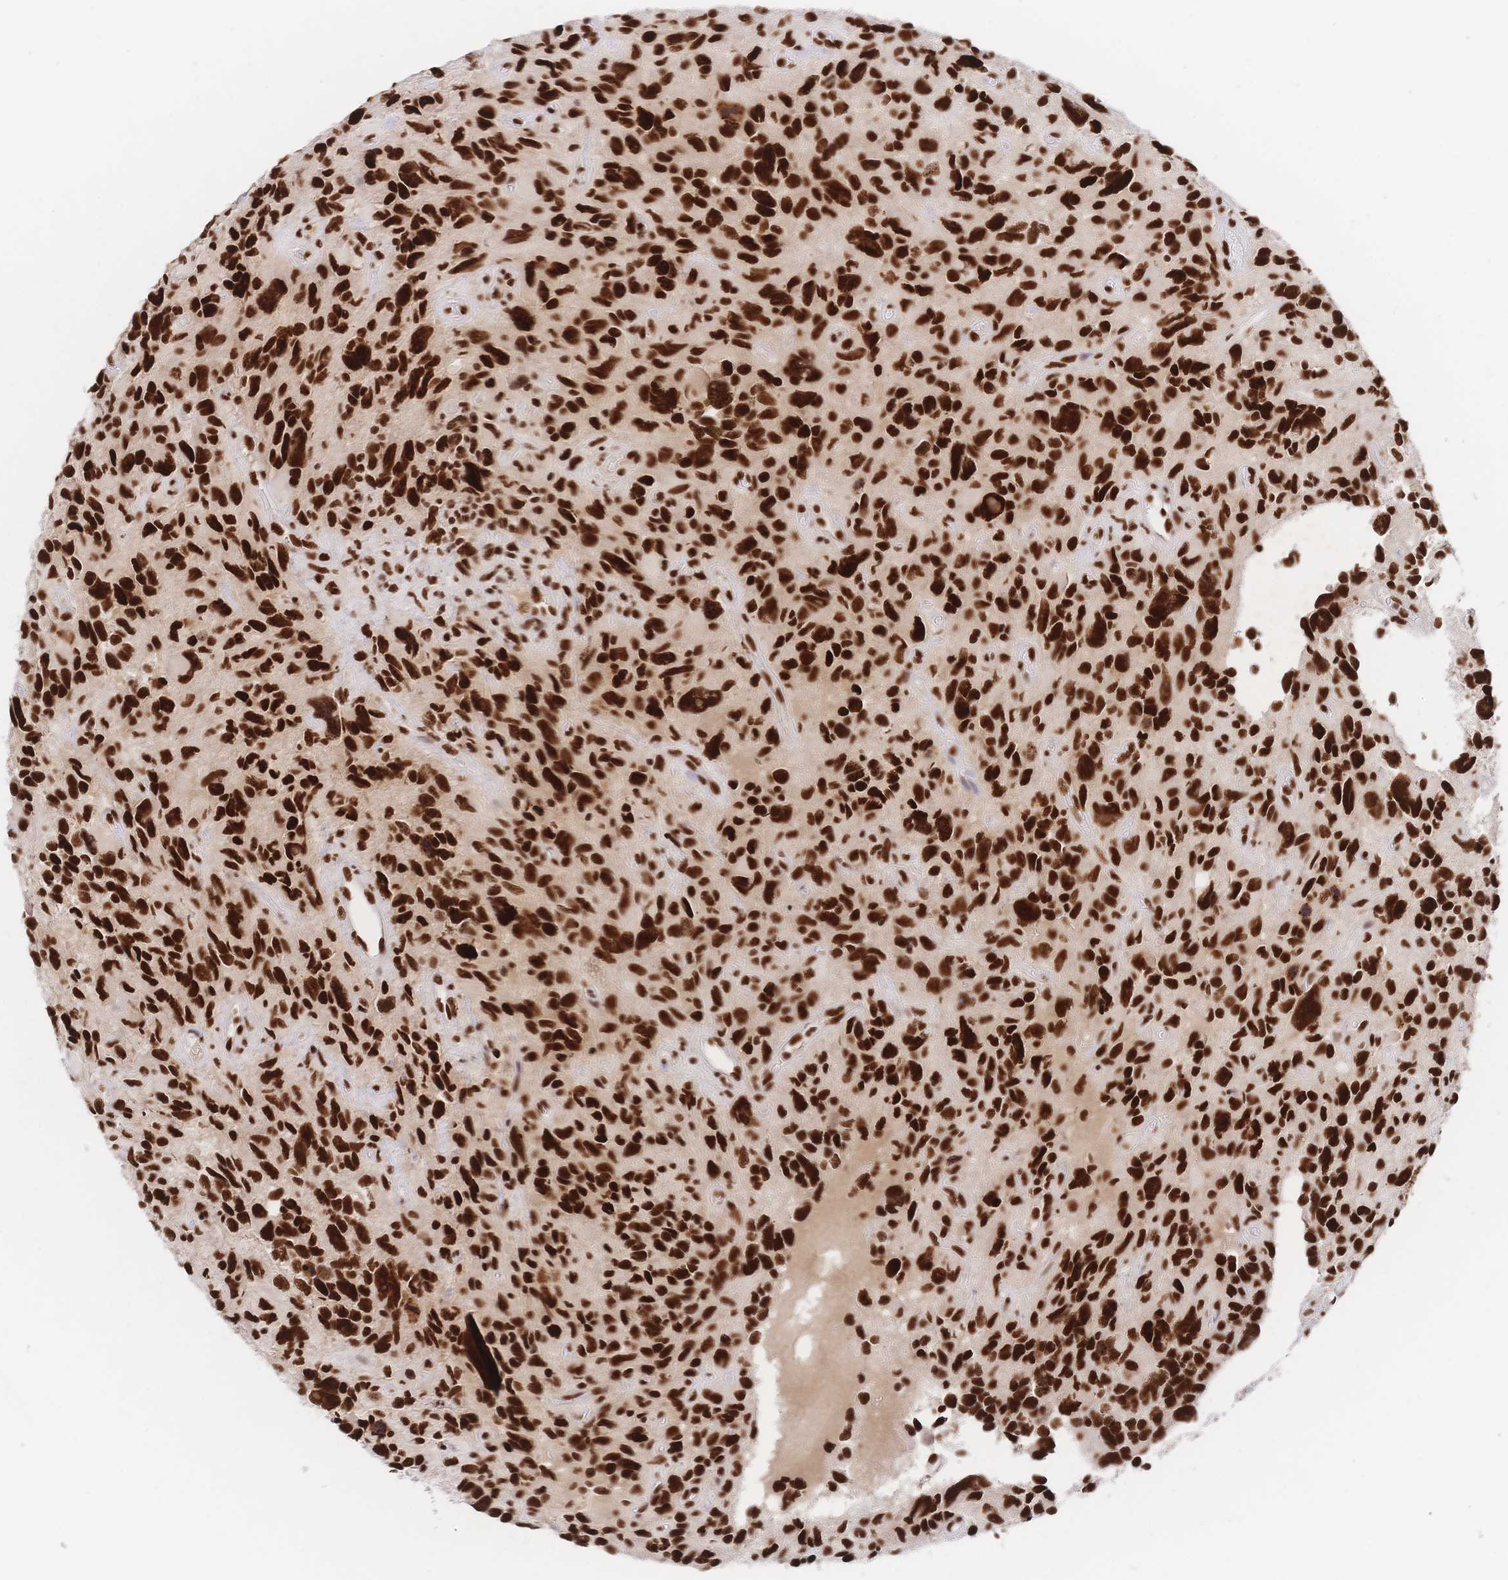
{"staining": {"intensity": "strong", "quantity": ">75%", "location": "nuclear"}, "tissue": "glioma", "cell_type": "Tumor cells", "image_type": "cancer", "snomed": [{"axis": "morphology", "description": "Glioma, malignant, High grade"}, {"axis": "topography", "description": "Brain"}], "caption": "Glioma was stained to show a protein in brown. There is high levels of strong nuclear expression in approximately >75% of tumor cells. The protein is stained brown, and the nuclei are stained in blue (DAB (3,3'-diaminobenzidine) IHC with brightfield microscopy, high magnification).", "gene": "SRSF1", "patient": {"sex": "male", "age": 46}}